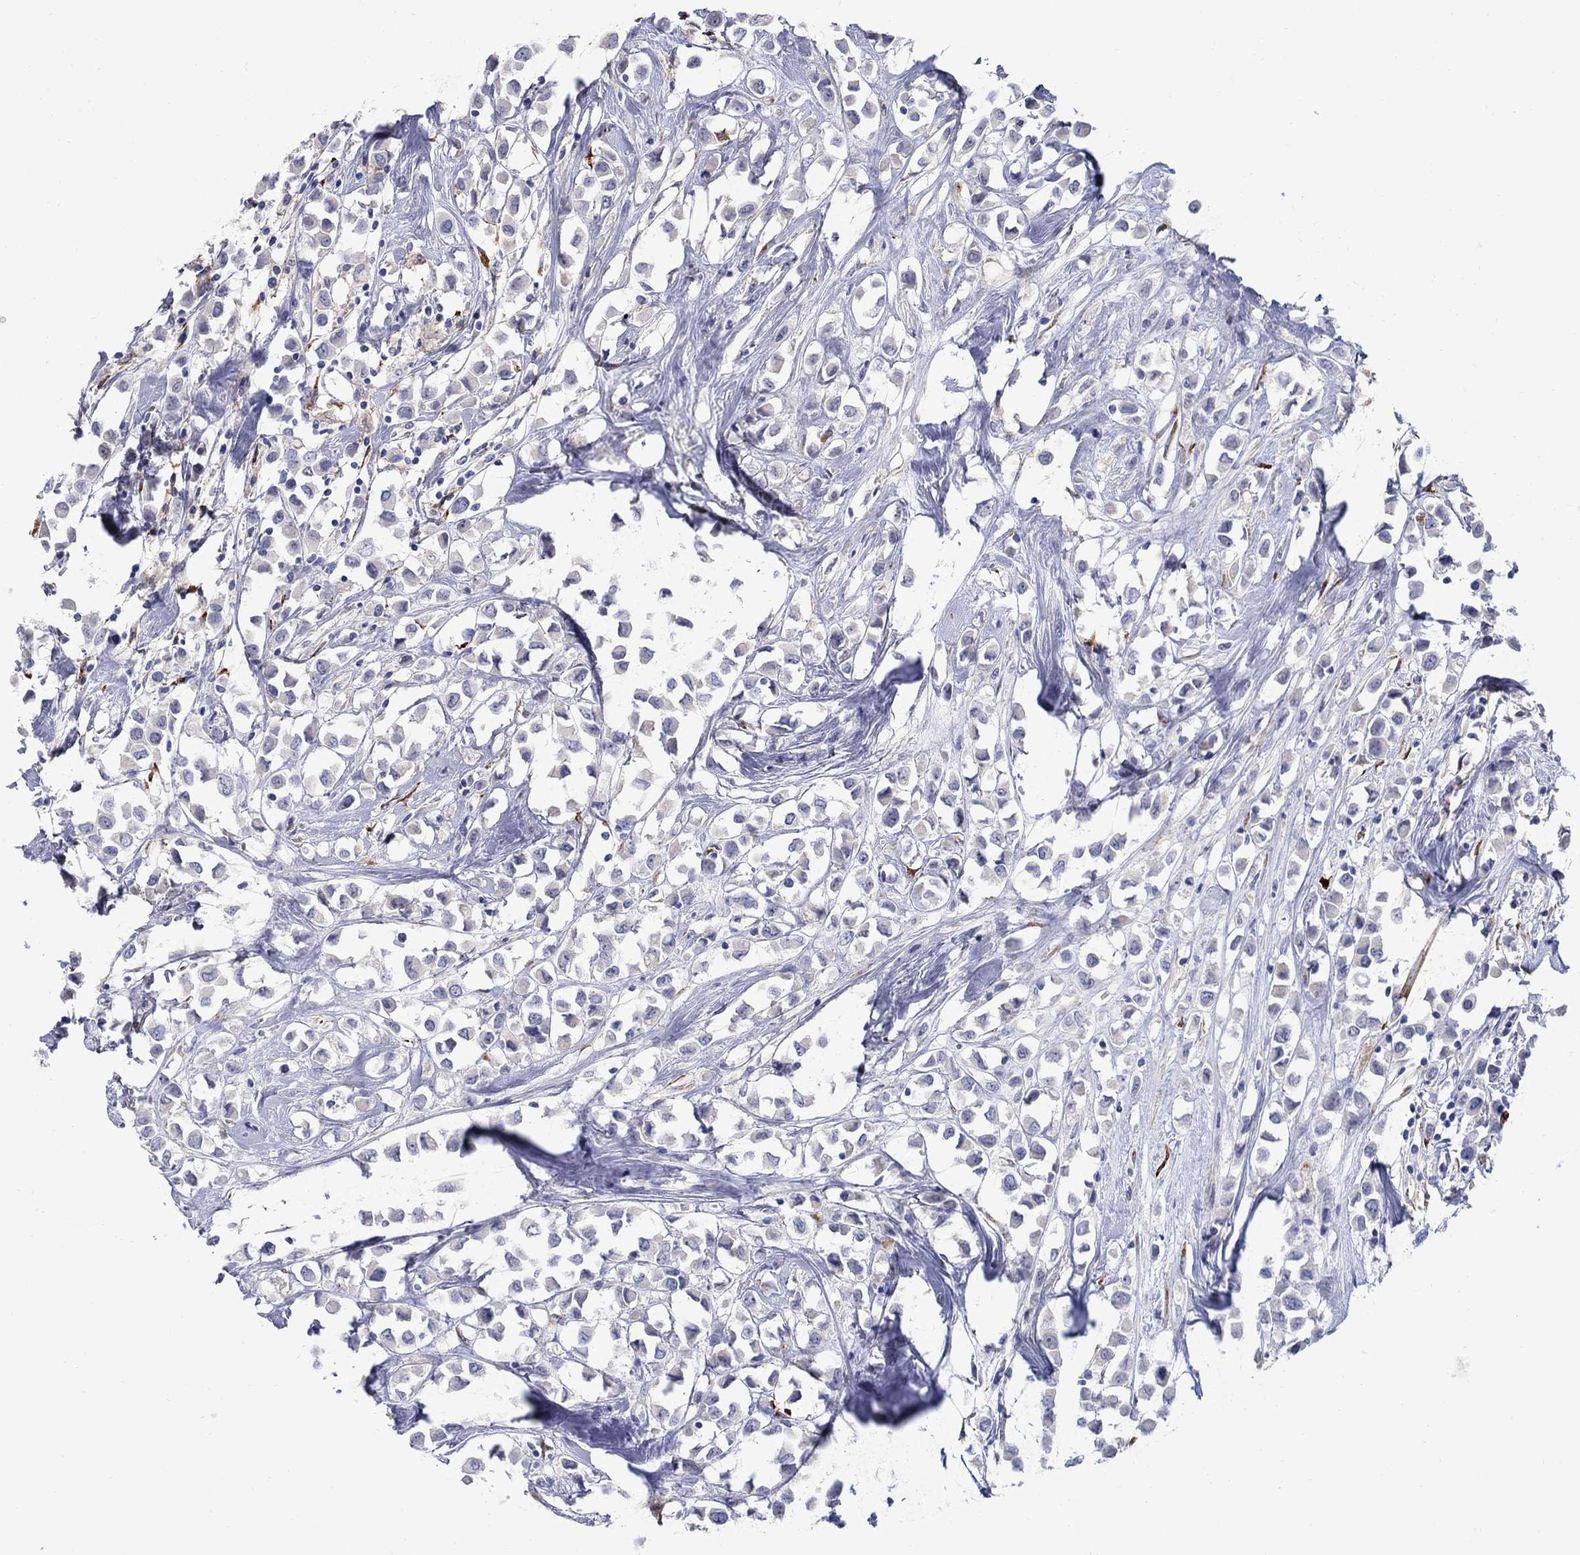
{"staining": {"intensity": "negative", "quantity": "none", "location": "none"}, "tissue": "breast cancer", "cell_type": "Tumor cells", "image_type": "cancer", "snomed": [{"axis": "morphology", "description": "Duct carcinoma"}, {"axis": "topography", "description": "Breast"}], "caption": "IHC of breast cancer reveals no positivity in tumor cells.", "gene": "REEP2", "patient": {"sex": "female", "age": 61}}